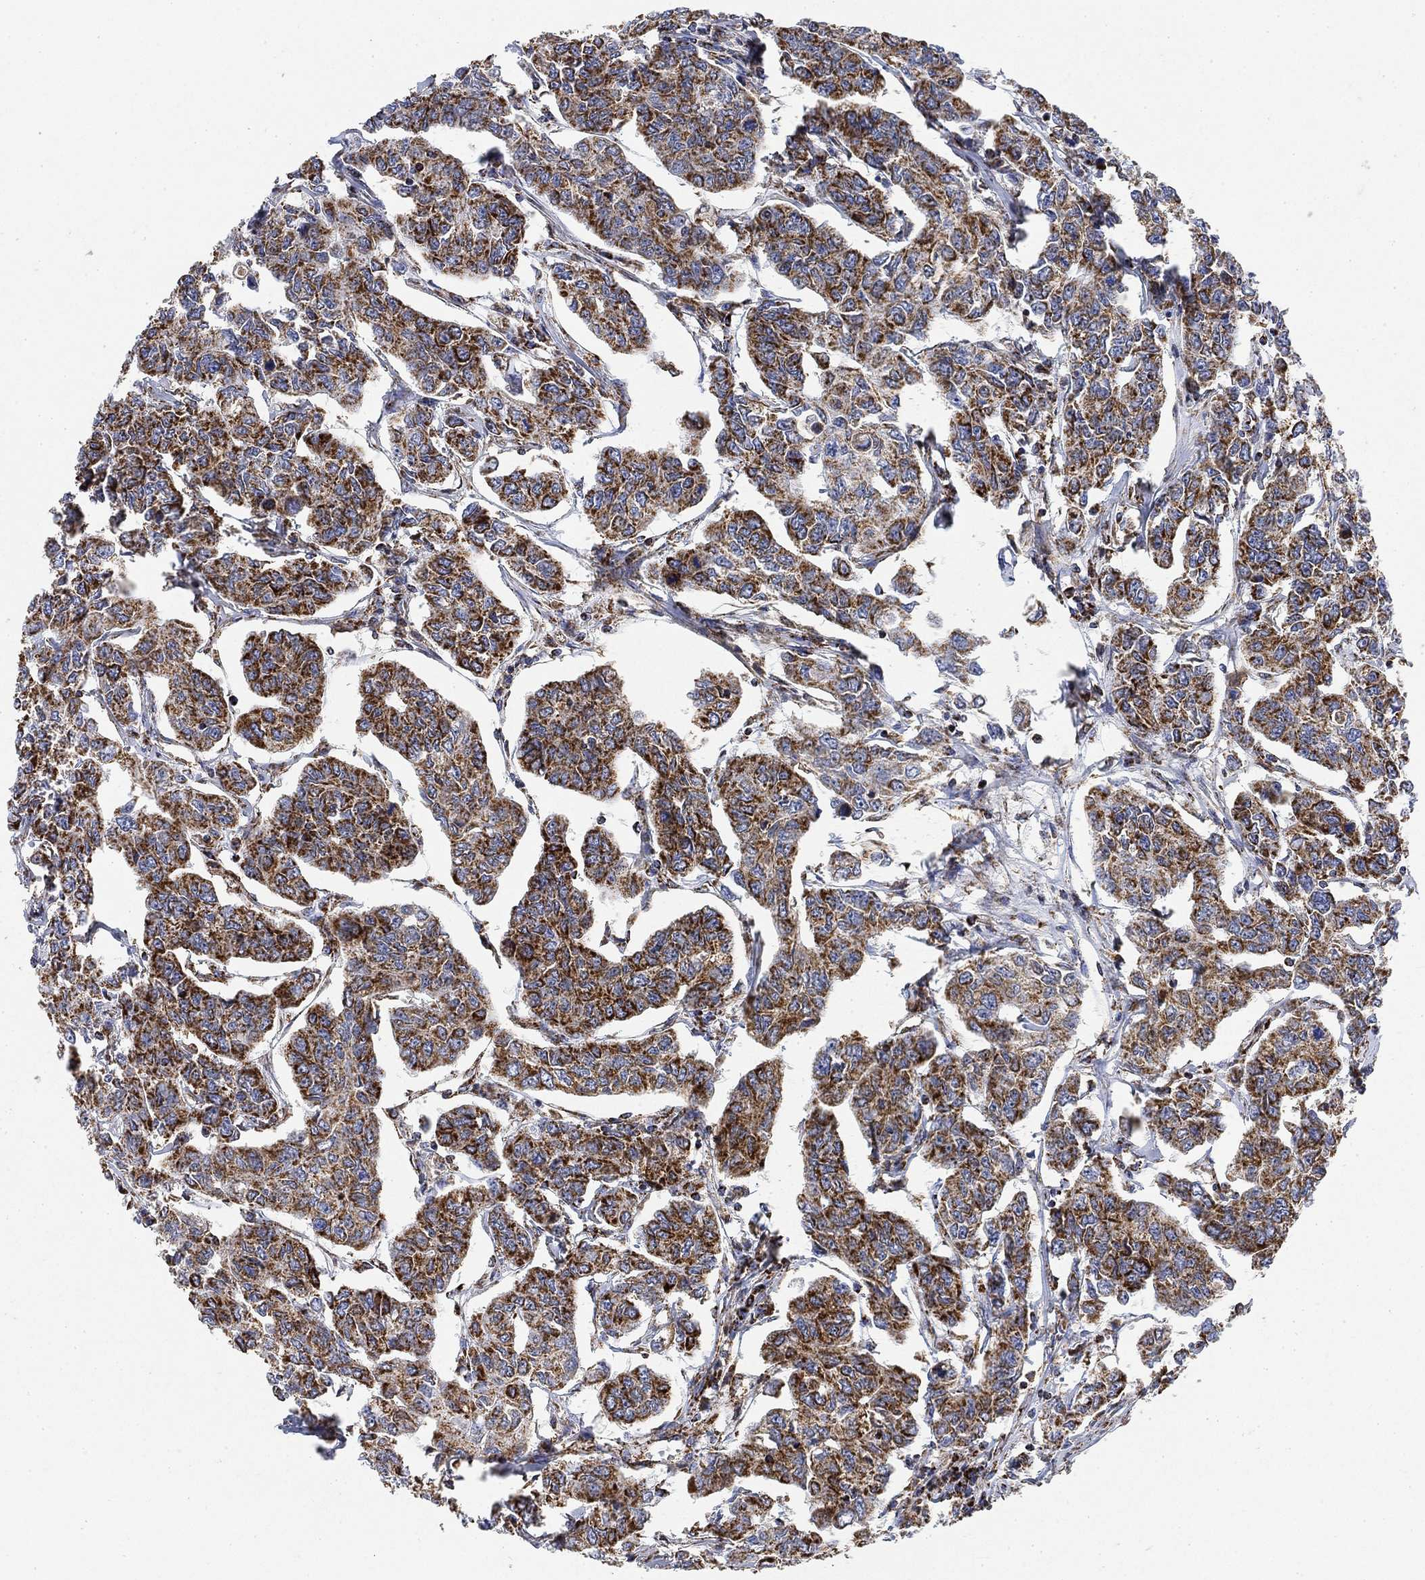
{"staining": {"intensity": "strong", "quantity": ">75%", "location": "cytoplasmic/membranous"}, "tissue": "breast cancer", "cell_type": "Tumor cells", "image_type": "cancer", "snomed": [{"axis": "morphology", "description": "Duct carcinoma"}, {"axis": "topography", "description": "Breast"}], "caption": "An image of intraductal carcinoma (breast) stained for a protein exhibits strong cytoplasmic/membranous brown staining in tumor cells.", "gene": "NDUFS3", "patient": {"sex": "female", "age": 88}}